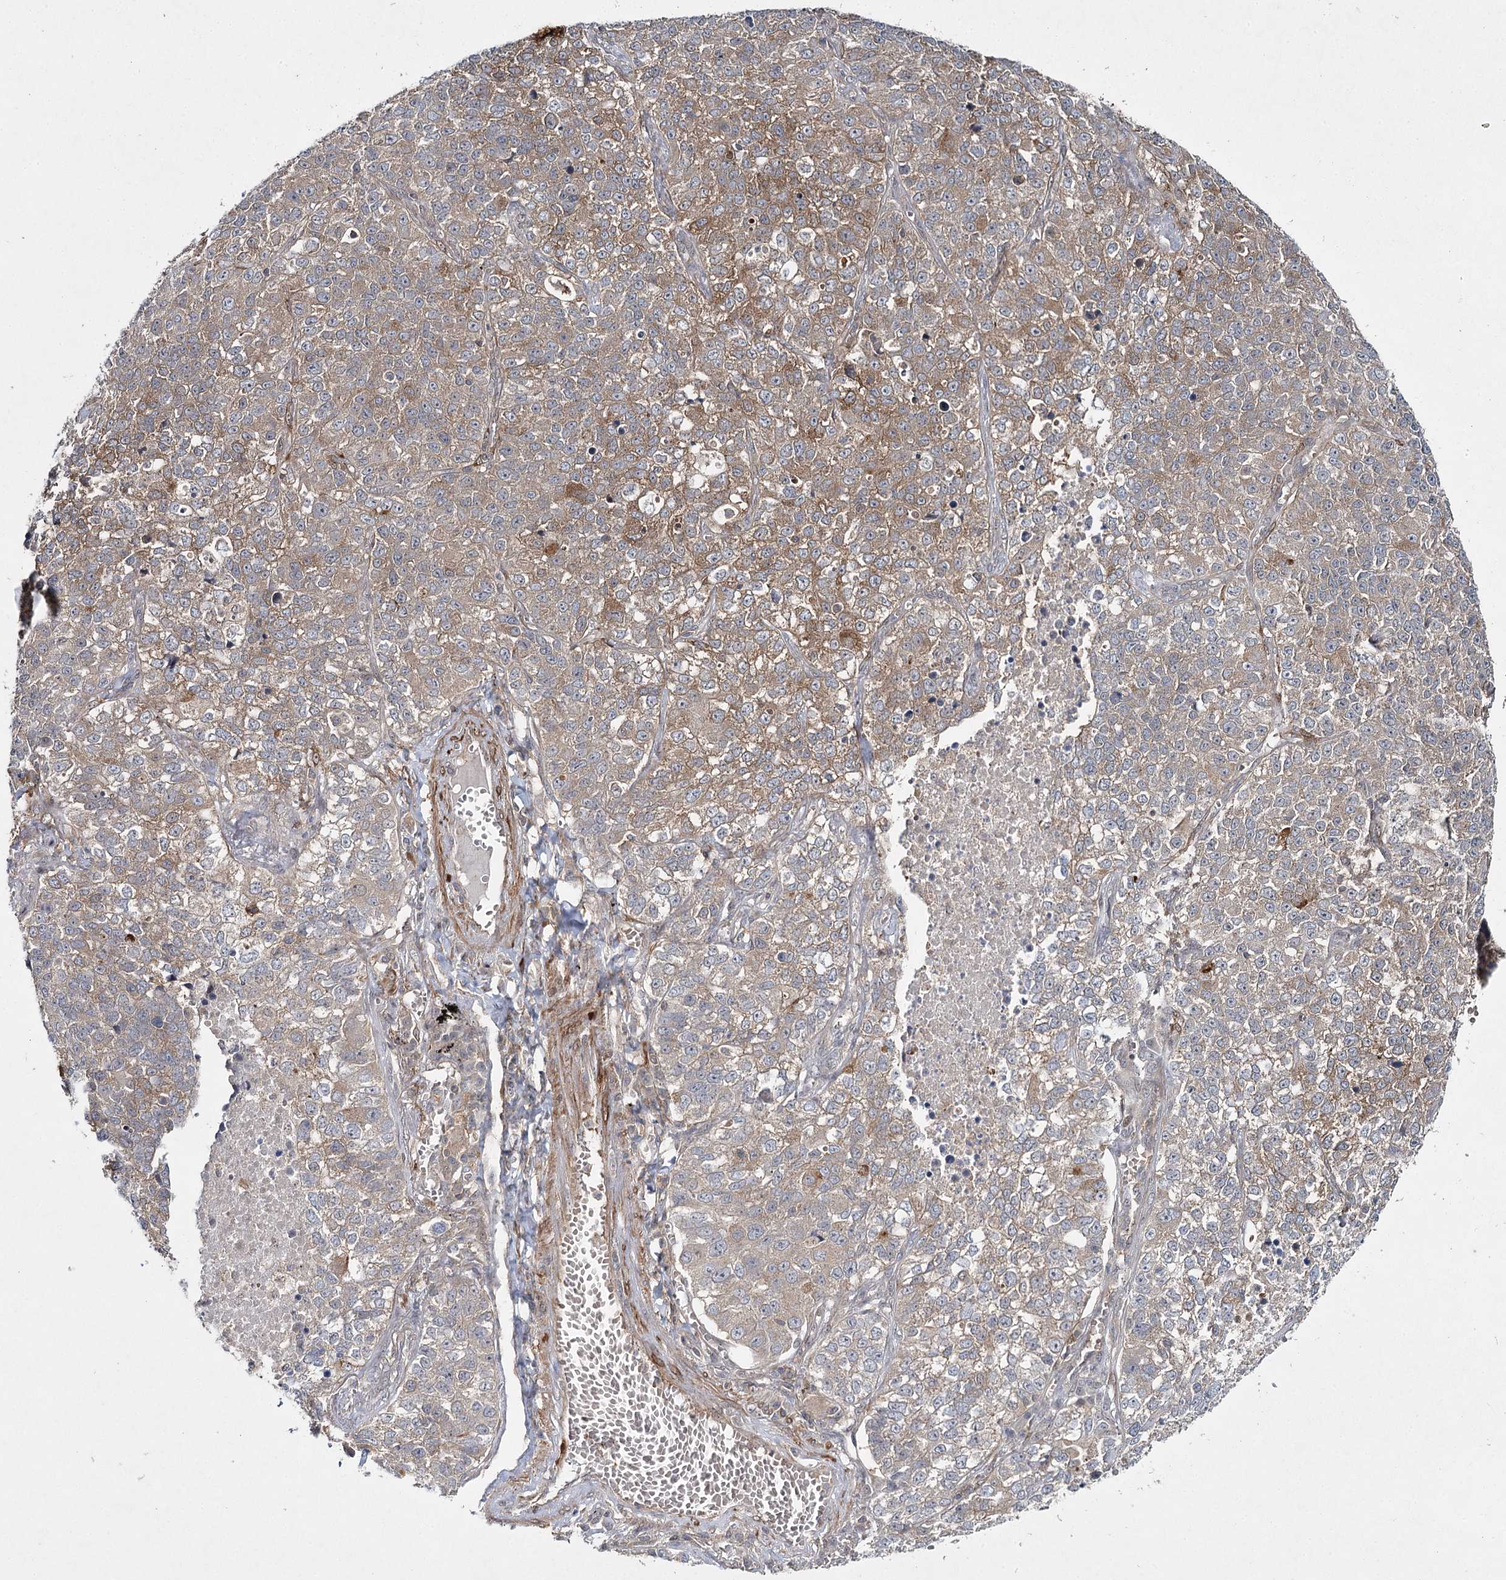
{"staining": {"intensity": "moderate", "quantity": "25%-75%", "location": "cytoplasmic/membranous"}, "tissue": "lung cancer", "cell_type": "Tumor cells", "image_type": "cancer", "snomed": [{"axis": "morphology", "description": "Adenocarcinoma, NOS"}, {"axis": "topography", "description": "Lung"}], "caption": "Moderate cytoplasmic/membranous positivity for a protein is seen in approximately 25%-75% of tumor cells of lung cancer using immunohistochemistry (IHC).", "gene": "WDR44", "patient": {"sex": "male", "age": 49}}